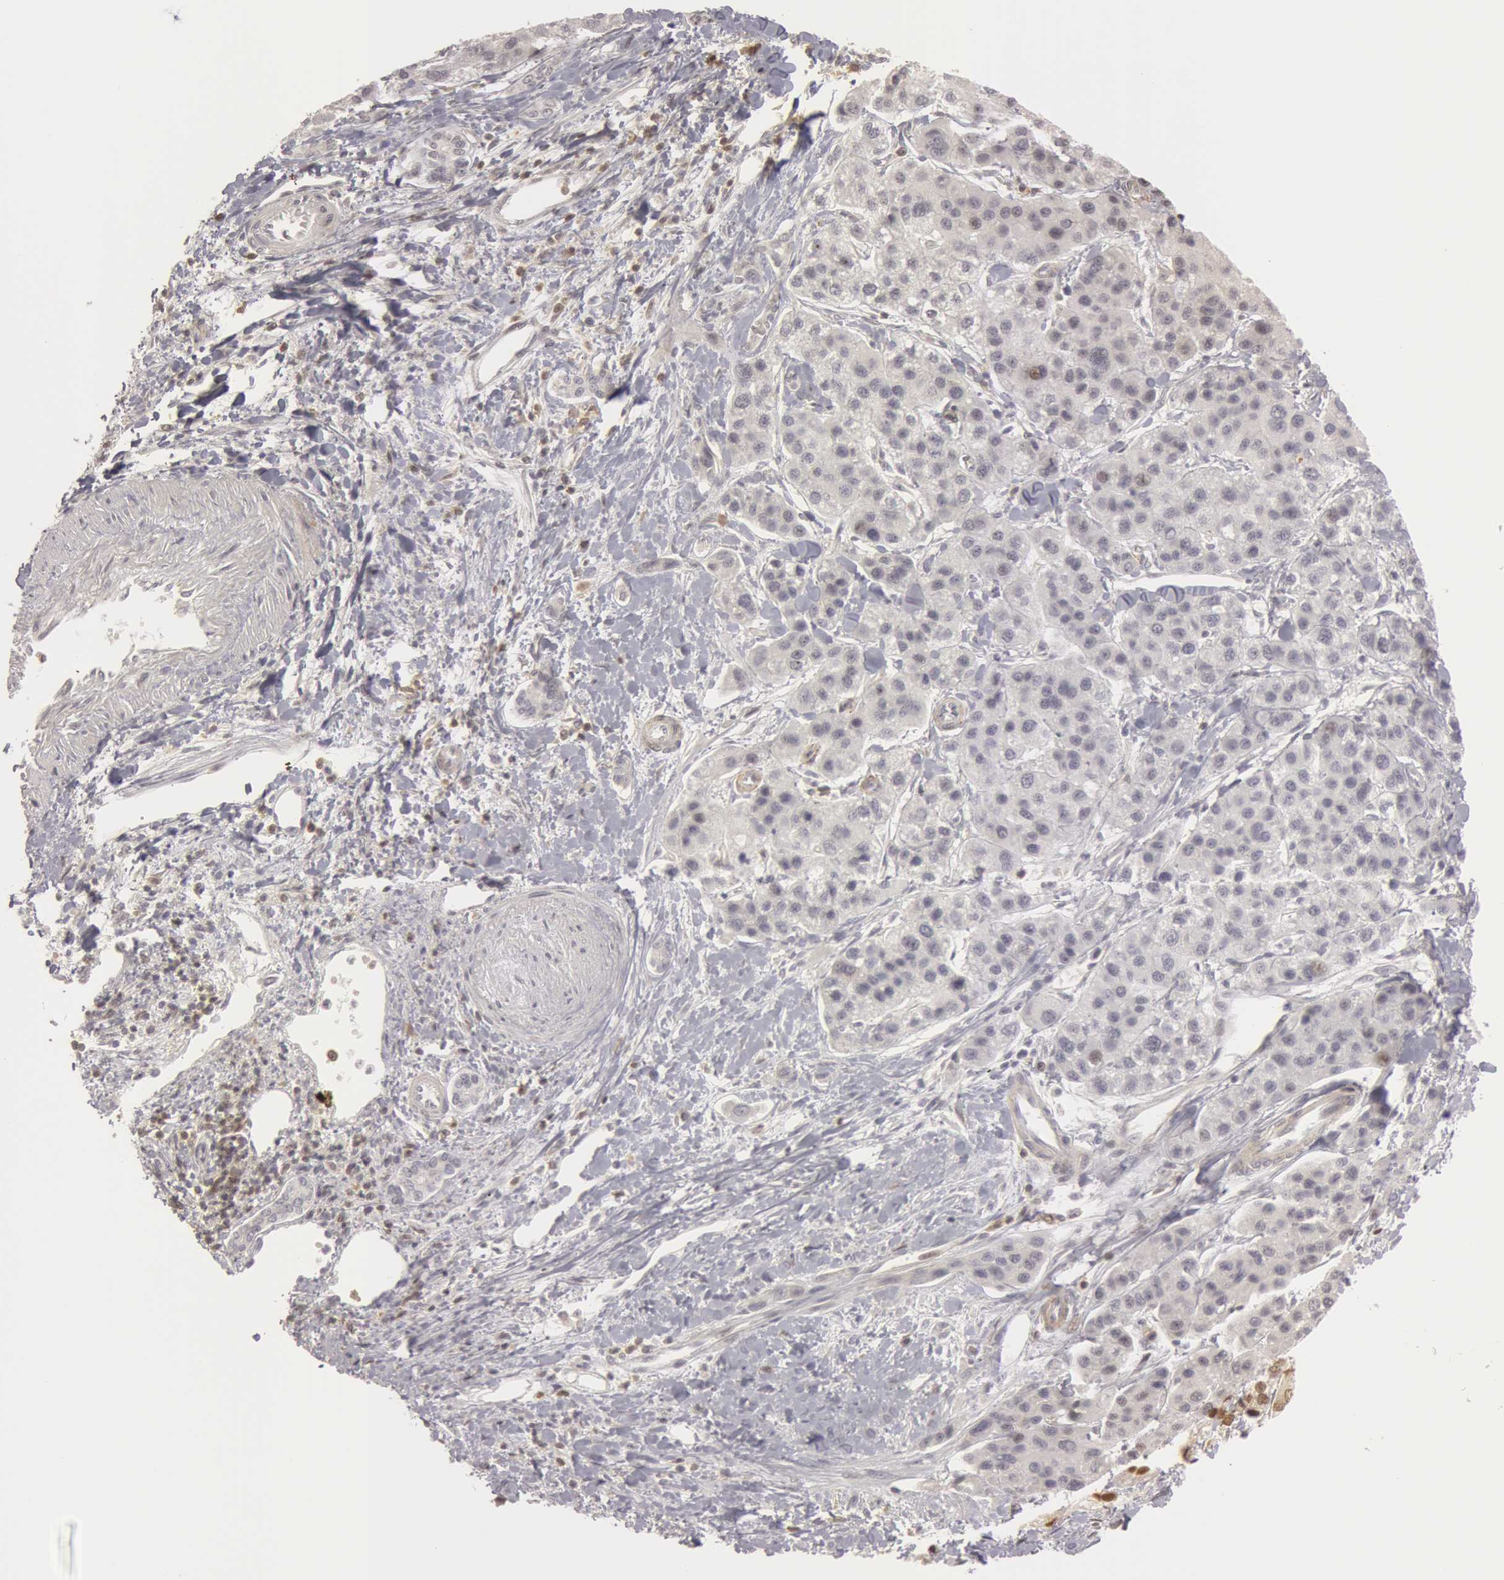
{"staining": {"intensity": "negative", "quantity": "none", "location": "none"}, "tissue": "liver cancer", "cell_type": "Tumor cells", "image_type": "cancer", "snomed": [{"axis": "morphology", "description": "Carcinoma, Hepatocellular, NOS"}, {"axis": "topography", "description": "Liver"}], "caption": "The immunohistochemistry (IHC) histopathology image has no significant positivity in tumor cells of liver cancer (hepatocellular carcinoma) tissue.", "gene": "OASL", "patient": {"sex": "female", "age": 85}}